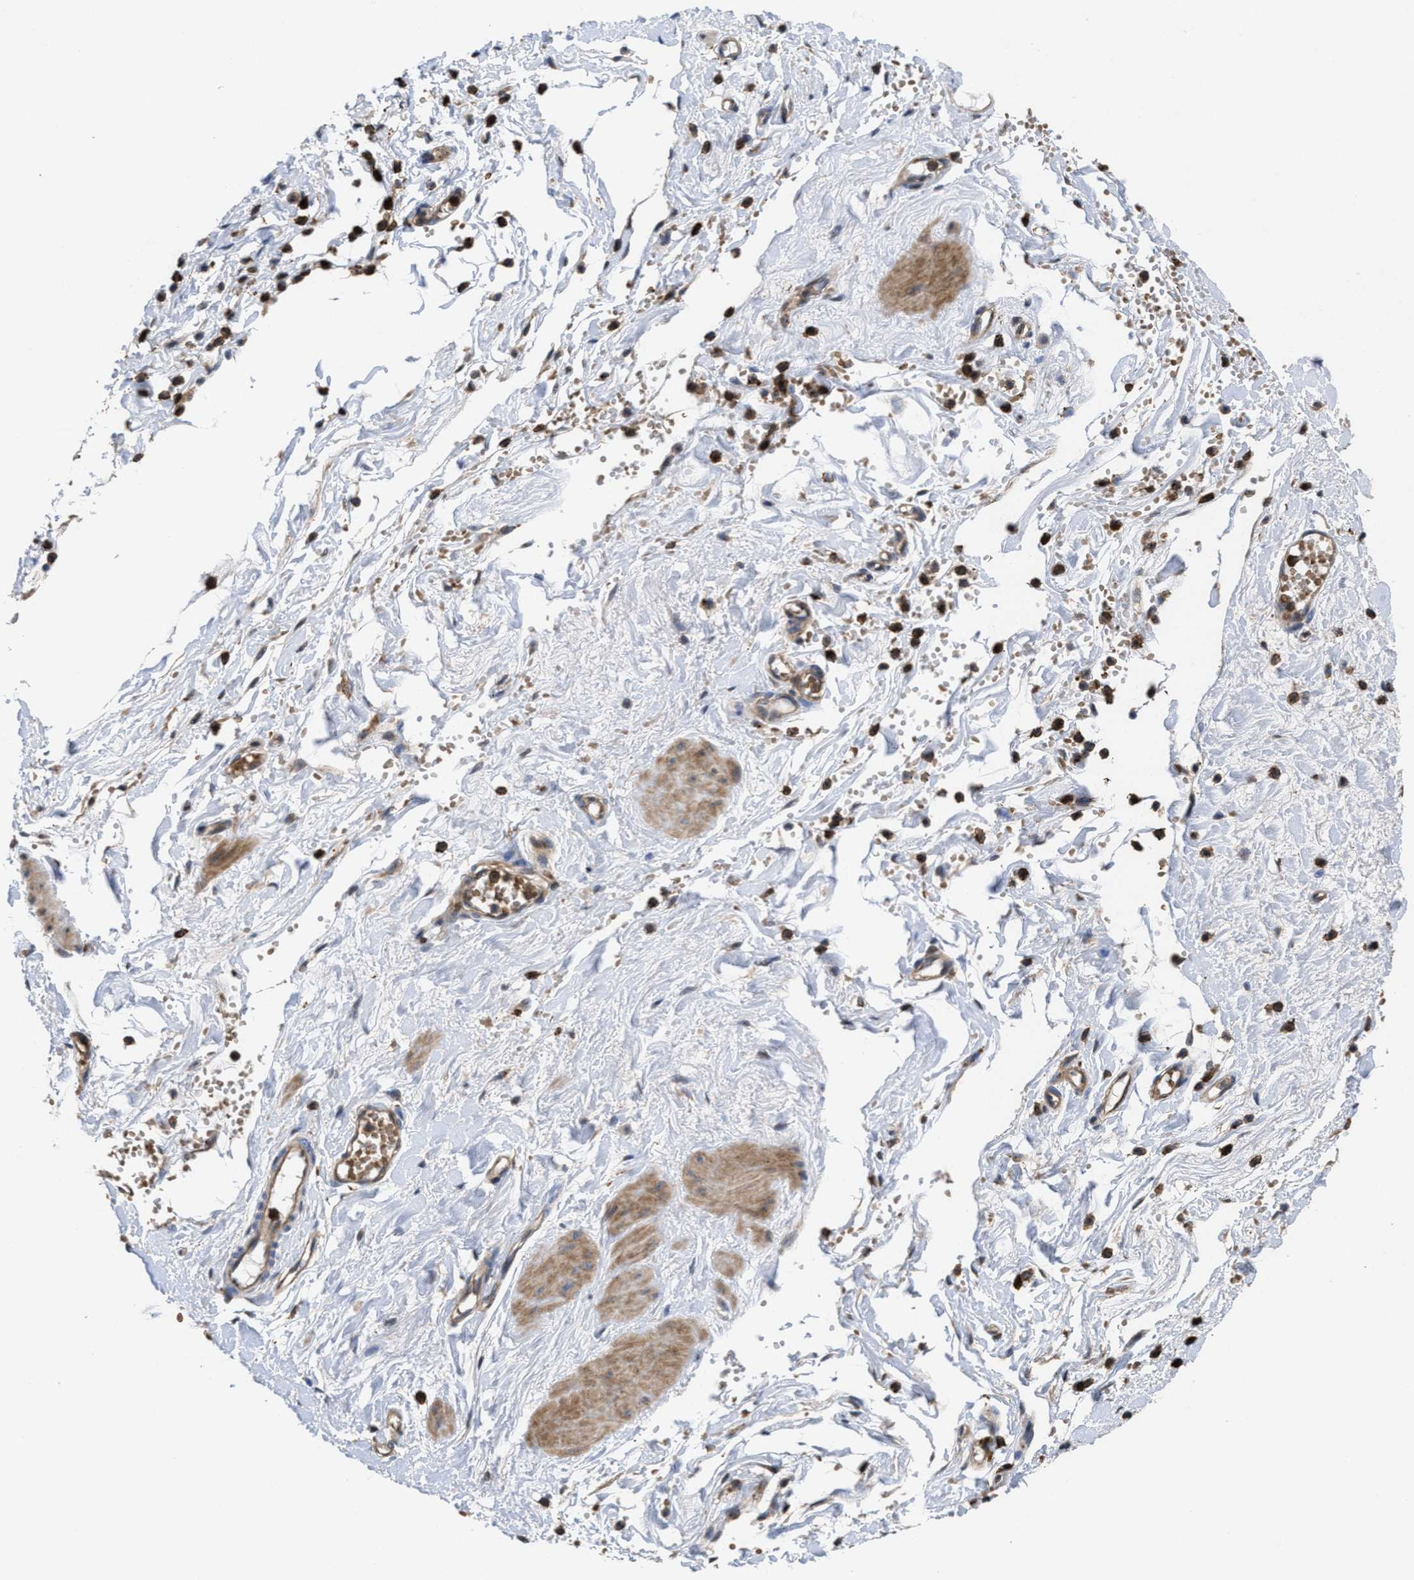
{"staining": {"intensity": "moderate", "quantity": ">75%", "location": "cytoplasmic/membranous"}, "tissue": "adipose tissue", "cell_type": "Adipocytes", "image_type": "normal", "snomed": [{"axis": "morphology", "description": "Normal tissue, NOS"}, {"axis": "topography", "description": "Soft tissue"}], "caption": "Immunohistochemical staining of benign human adipose tissue demonstrates moderate cytoplasmic/membranous protein expression in about >75% of adipocytes.", "gene": "PTPRE", "patient": {"sex": "male", "age": 72}}